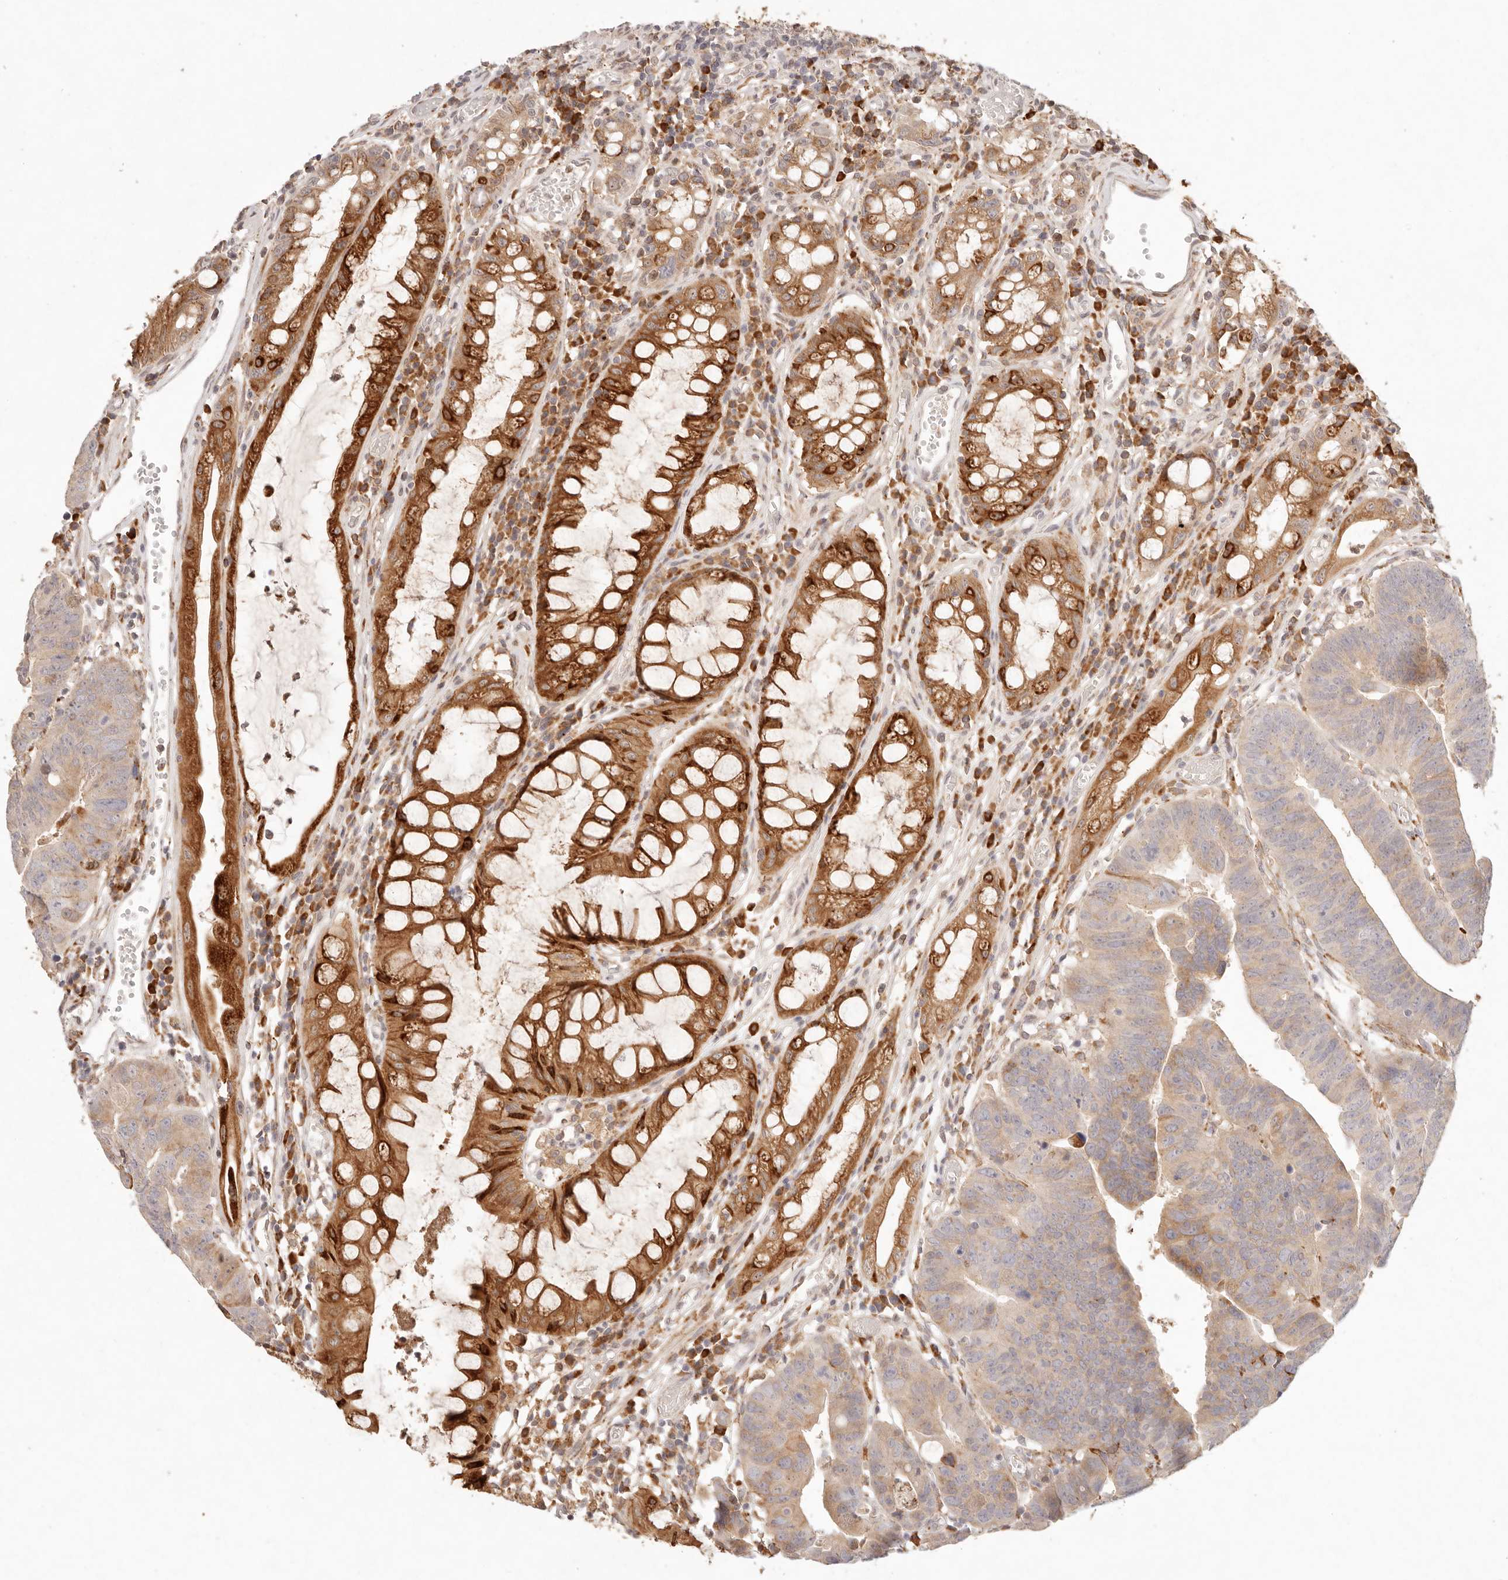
{"staining": {"intensity": "weak", "quantity": "25%-75%", "location": "cytoplasmic/membranous"}, "tissue": "colorectal cancer", "cell_type": "Tumor cells", "image_type": "cancer", "snomed": [{"axis": "morphology", "description": "Adenocarcinoma, NOS"}, {"axis": "topography", "description": "Rectum"}], "caption": "A high-resolution micrograph shows immunohistochemistry (IHC) staining of adenocarcinoma (colorectal), which reveals weak cytoplasmic/membranous expression in about 25%-75% of tumor cells.", "gene": "C1orf127", "patient": {"sex": "female", "age": 65}}